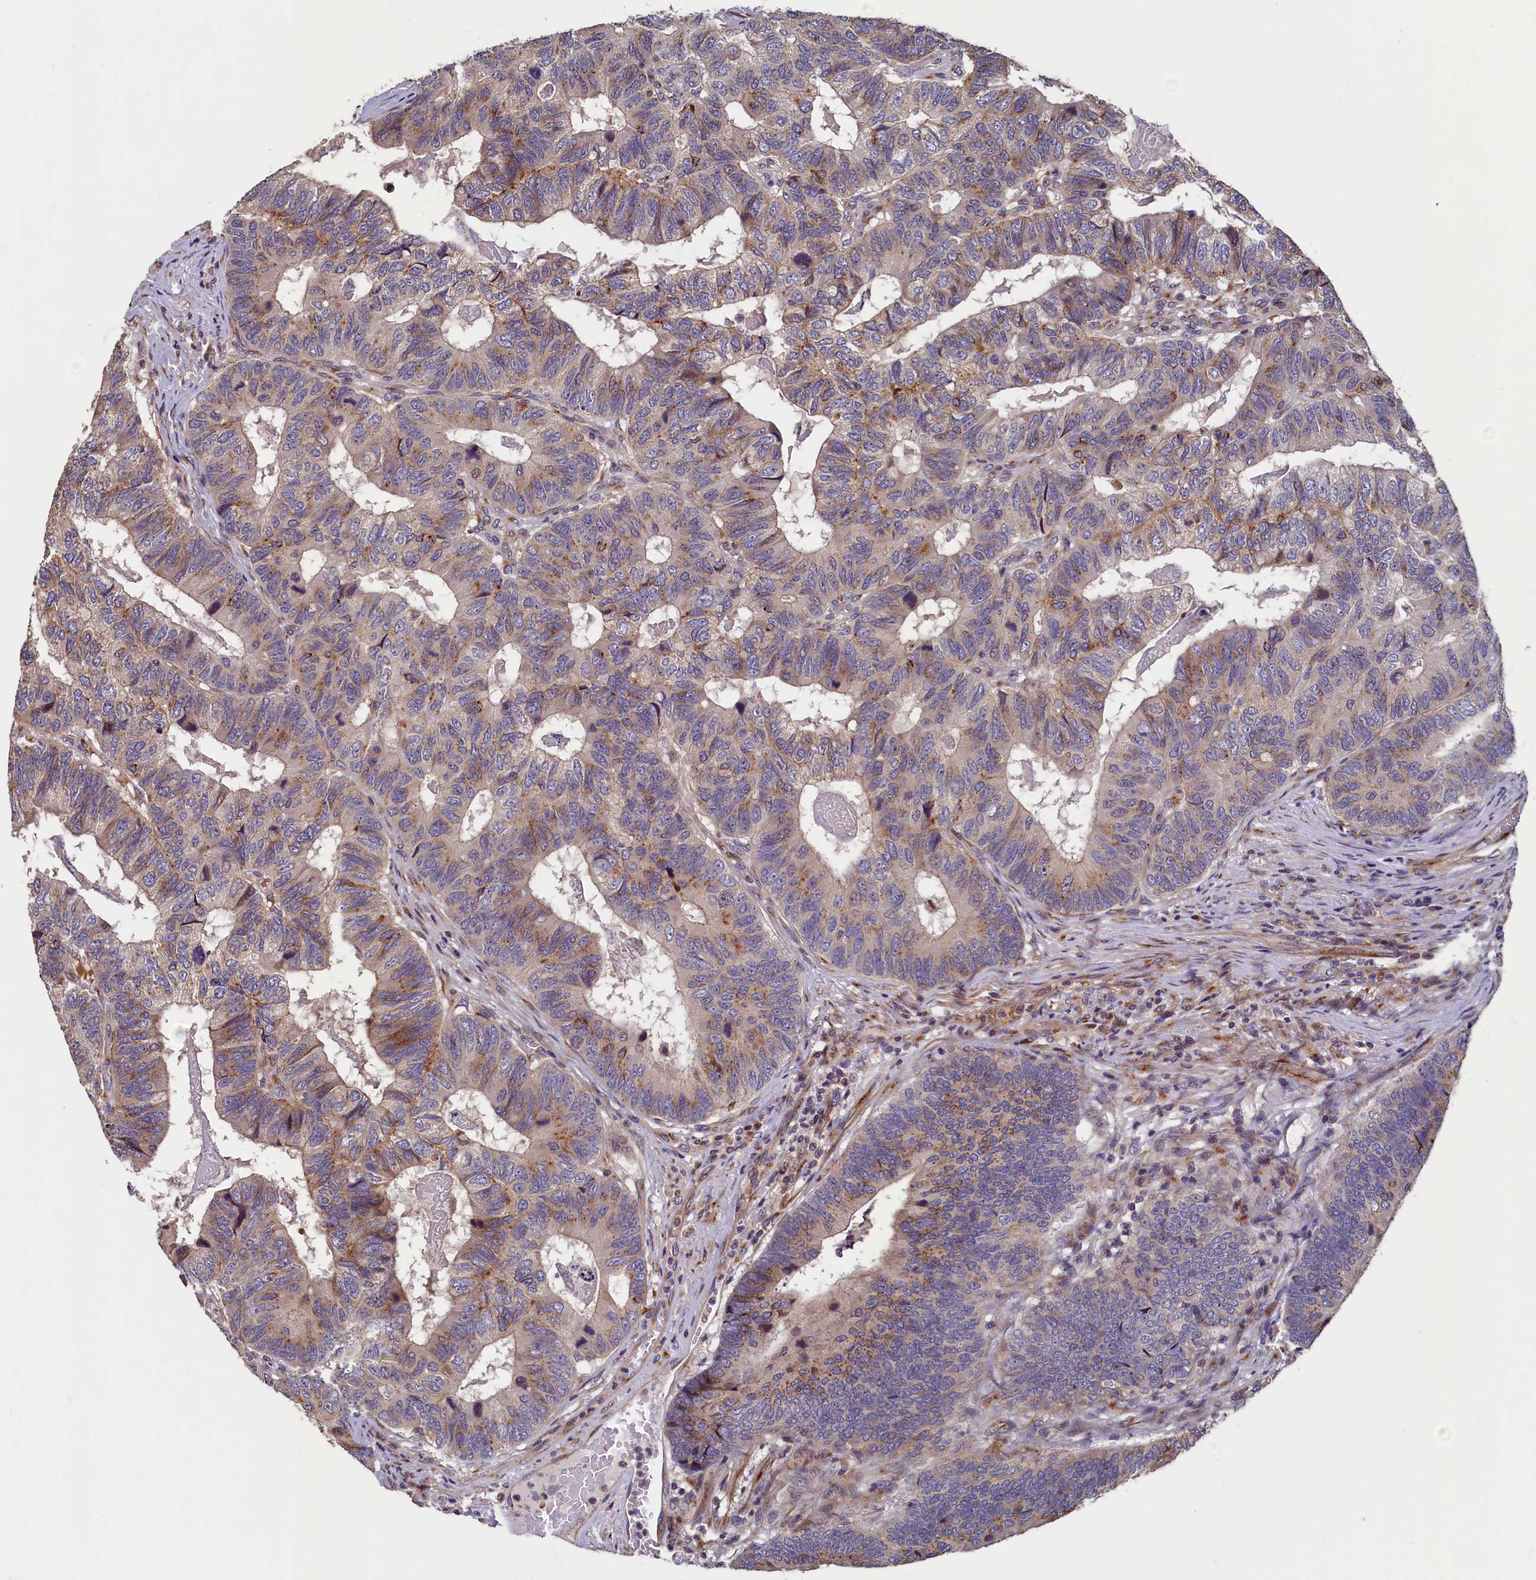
{"staining": {"intensity": "moderate", "quantity": "25%-75%", "location": "cytoplasmic/membranous"}, "tissue": "colorectal cancer", "cell_type": "Tumor cells", "image_type": "cancer", "snomed": [{"axis": "morphology", "description": "Adenocarcinoma, NOS"}, {"axis": "topography", "description": "Colon"}], "caption": "Moderate cytoplasmic/membranous expression is present in about 25%-75% of tumor cells in colorectal adenocarcinoma.", "gene": "TMEM181", "patient": {"sex": "female", "age": 67}}